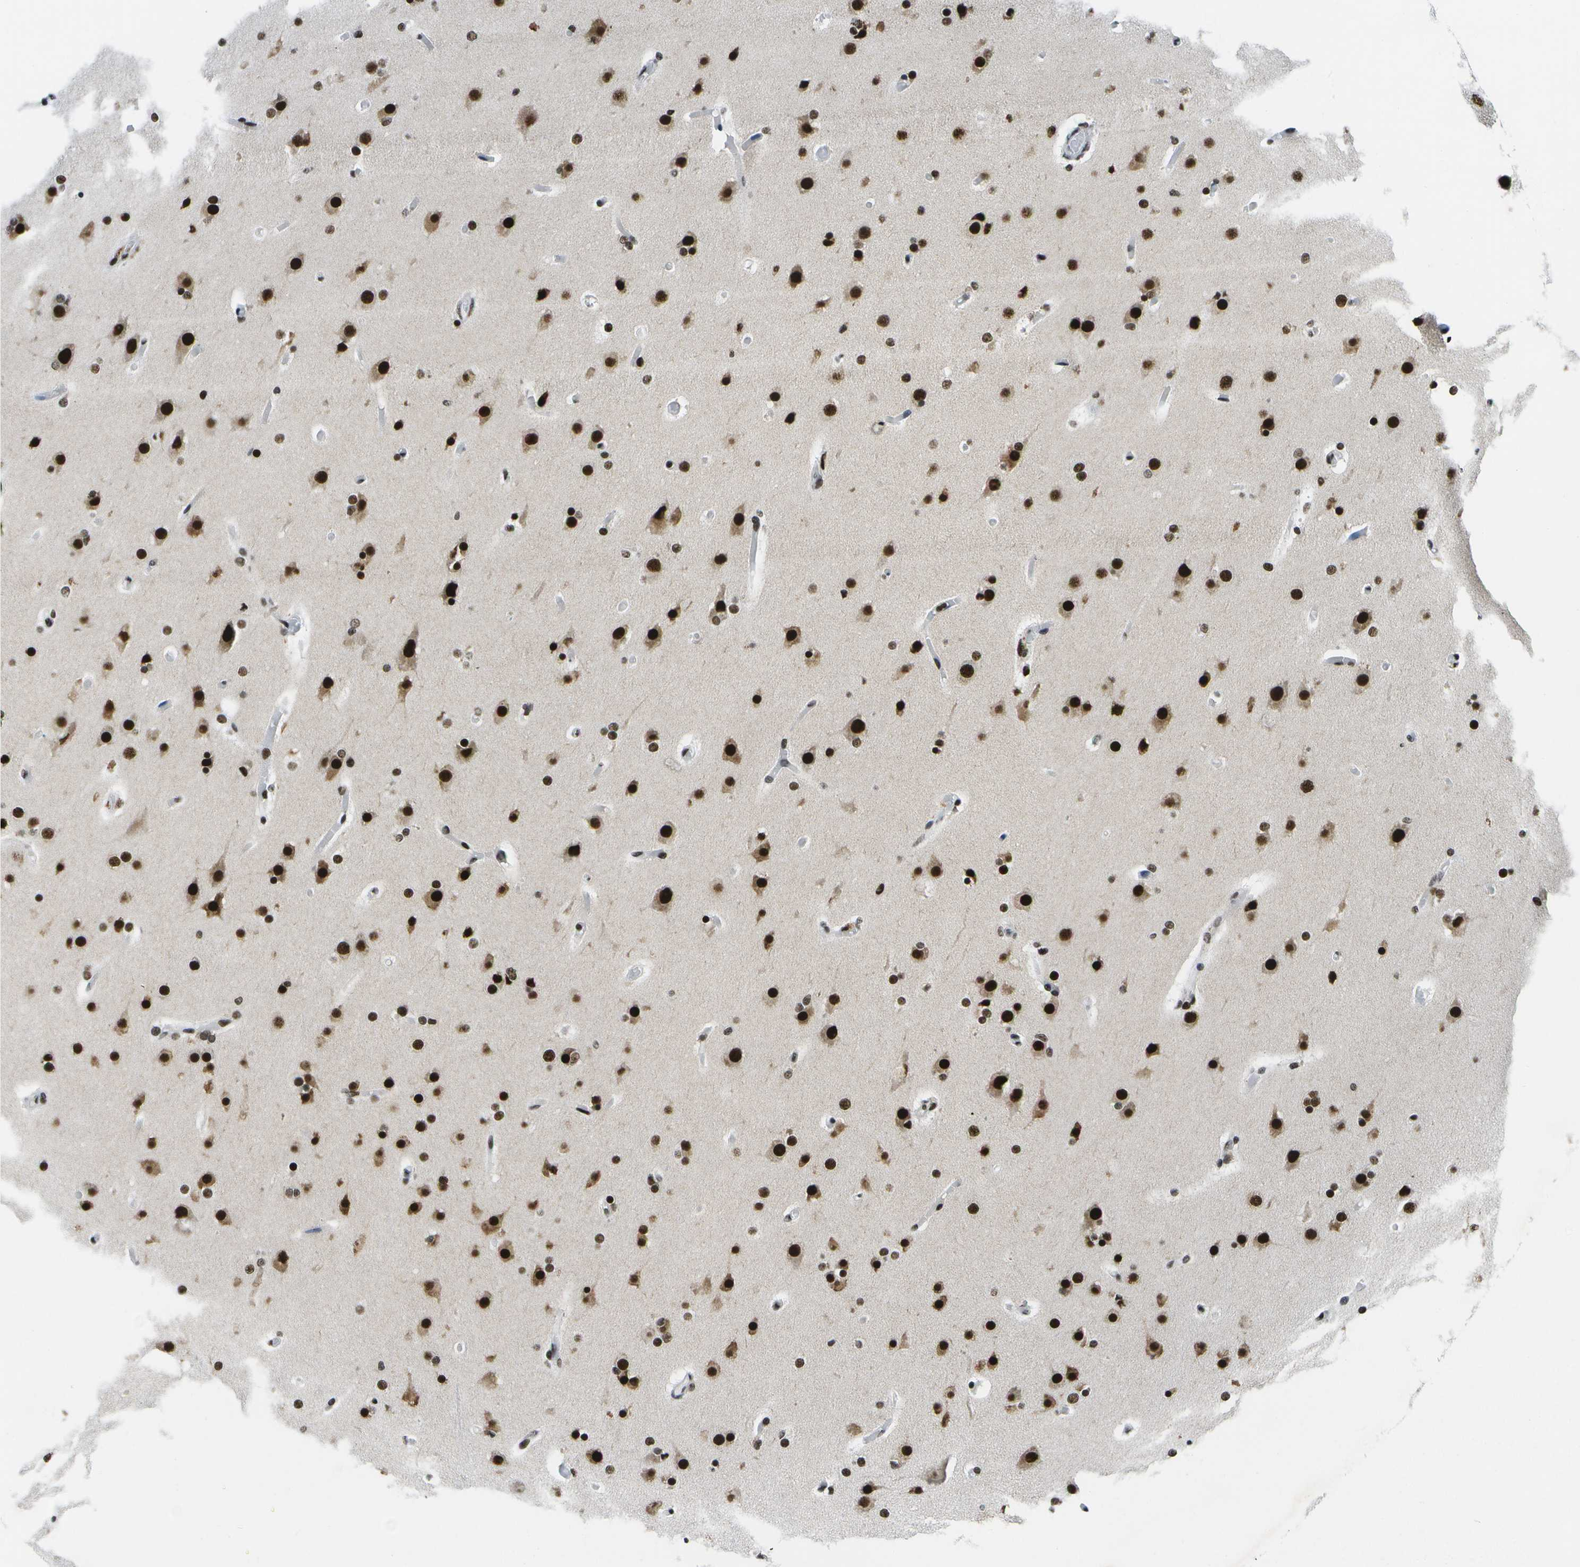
{"staining": {"intensity": "strong", "quantity": ">75%", "location": "nuclear"}, "tissue": "glioma", "cell_type": "Tumor cells", "image_type": "cancer", "snomed": [{"axis": "morphology", "description": "Glioma, malignant, High grade"}, {"axis": "topography", "description": "Cerebral cortex"}], "caption": "Protein staining displays strong nuclear expression in approximately >75% of tumor cells in glioma.", "gene": "NSRP1", "patient": {"sex": "female", "age": 36}}